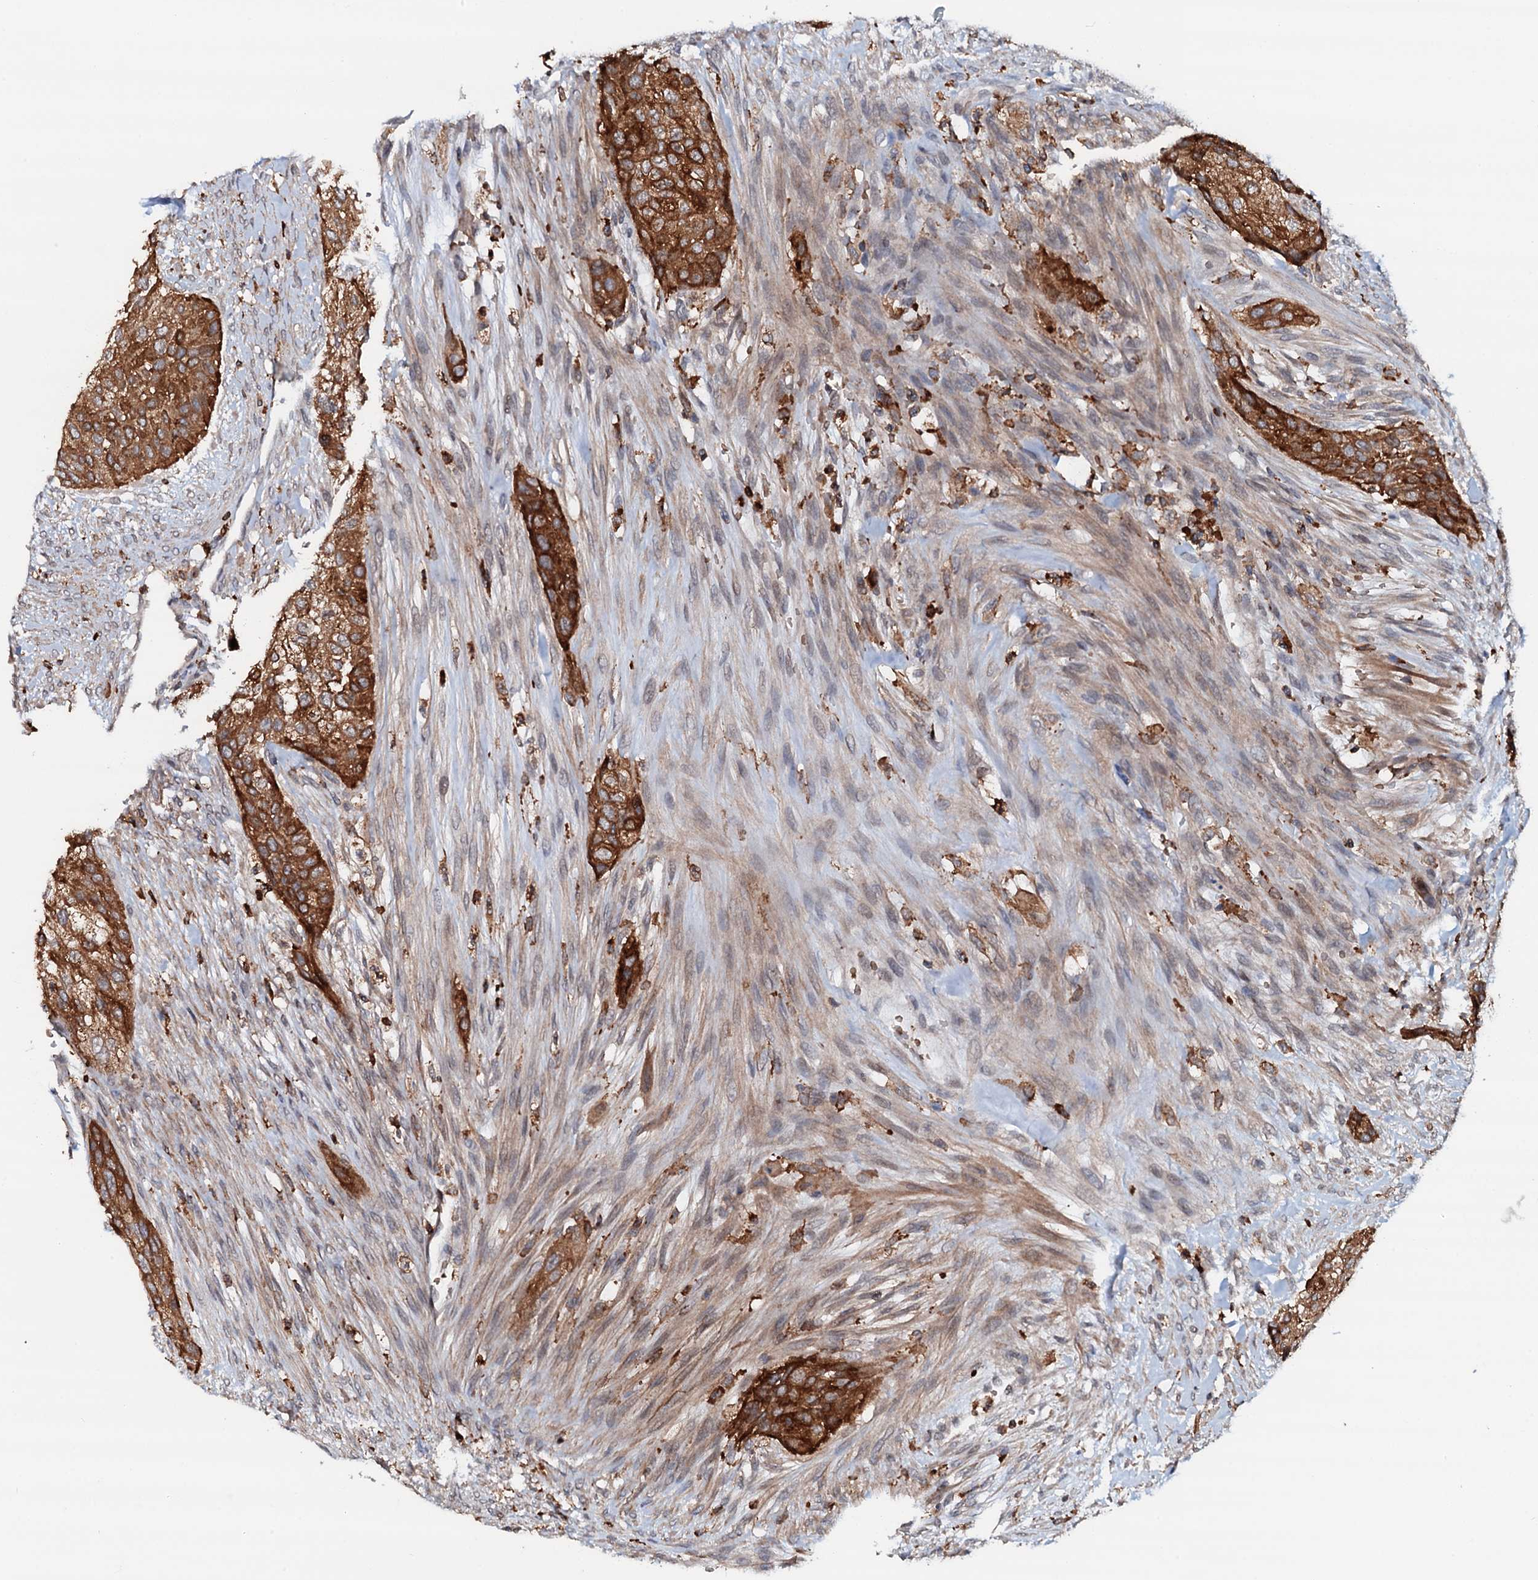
{"staining": {"intensity": "strong", "quantity": ">75%", "location": "cytoplasmic/membranous"}, "tissue": "urothelial cancer", "cell_type": "Tumor cells", "image_type": "cancer", "snomed": [{"axis": "morphology", "description": "Urothelial carcinoma, High grade"}, {"axis": "topography", "description": "Urinary bladder"}], "caption": "High-magnification brightfield microscopy of urothelial cancer stained with DAB (3,3'-diaminobenzidine) (brown) and counterstained with hematoxylin (blue). tumor cells exhibit strong cytoplasmic/membranous staining is appreciated in approximately>75% of cells.", "gene": "VAMP8", "patient": {"sex": "male", "age": 35}}